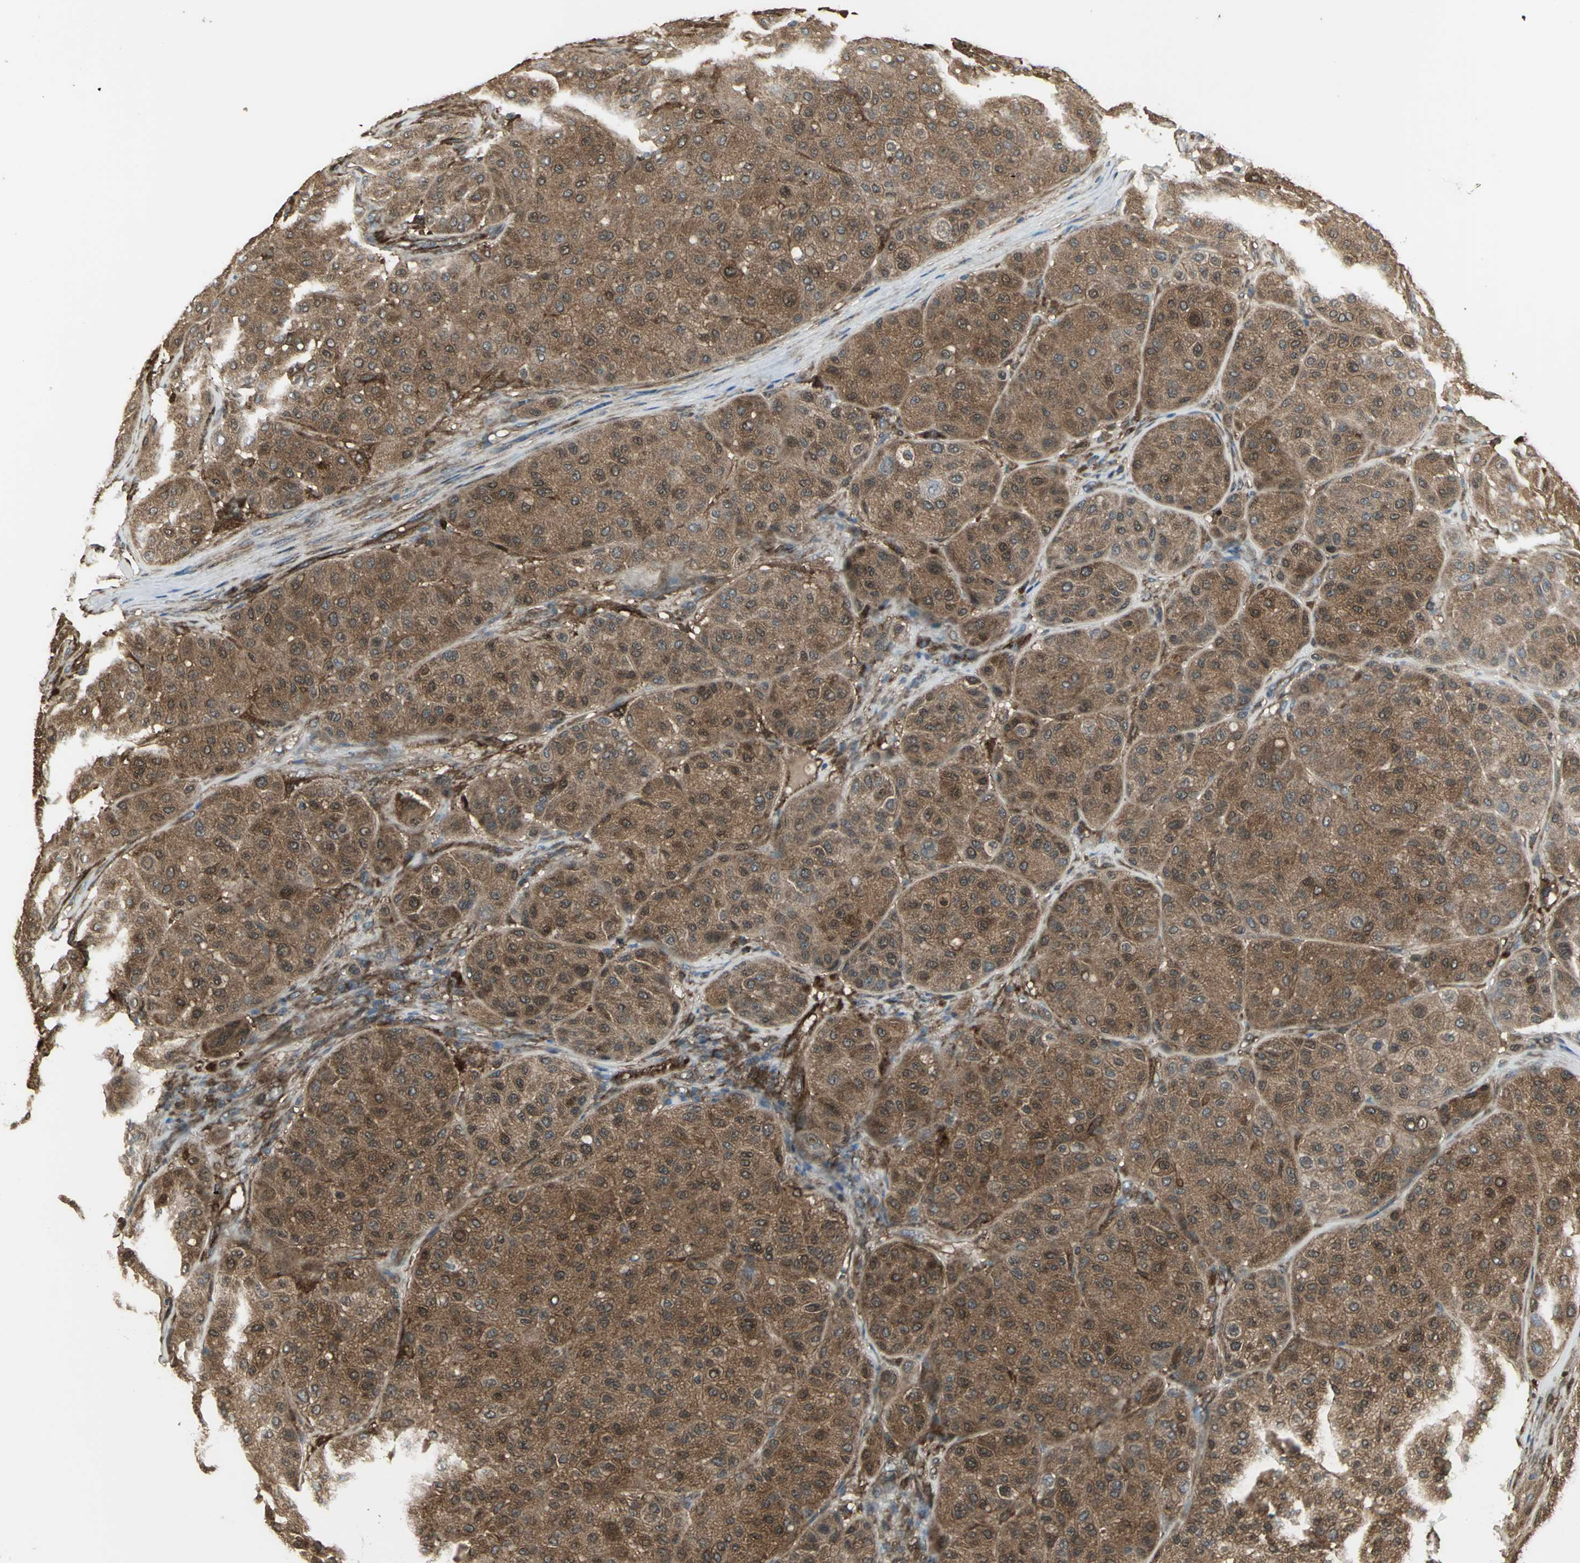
{"staining": {"intensity": "moderate", "quantity": ">75%", "location": "cytoplasmic/membranous"}, "tissue": "melanoma", "cell_type": "Tumor cells", "image_type": "cancer", "snomed": [{"axis": "morphology", "description": "Normal tissue, NOS"}, {"axis": "morphology", "description": "Malignant melanoma, Metastatic site"}, {"axis": "topography", "description": "Skin"}], "caption": "Immunohistochemistry (IHC) staining of melanoma, which reveals medium levels of moderate cytoplasmic/membranous staining in approximately >75% of tumor cells indicating moderate cytoplasmic/membranous protein staining. The staining was performed using DAB (3,3'-diaminobenzidine) (brown) for protein detection and nuclei were counterstained in hematoxylin (blue).", "gene": "PRXL2B", "patient": {"sex": "male", "age": 41}}